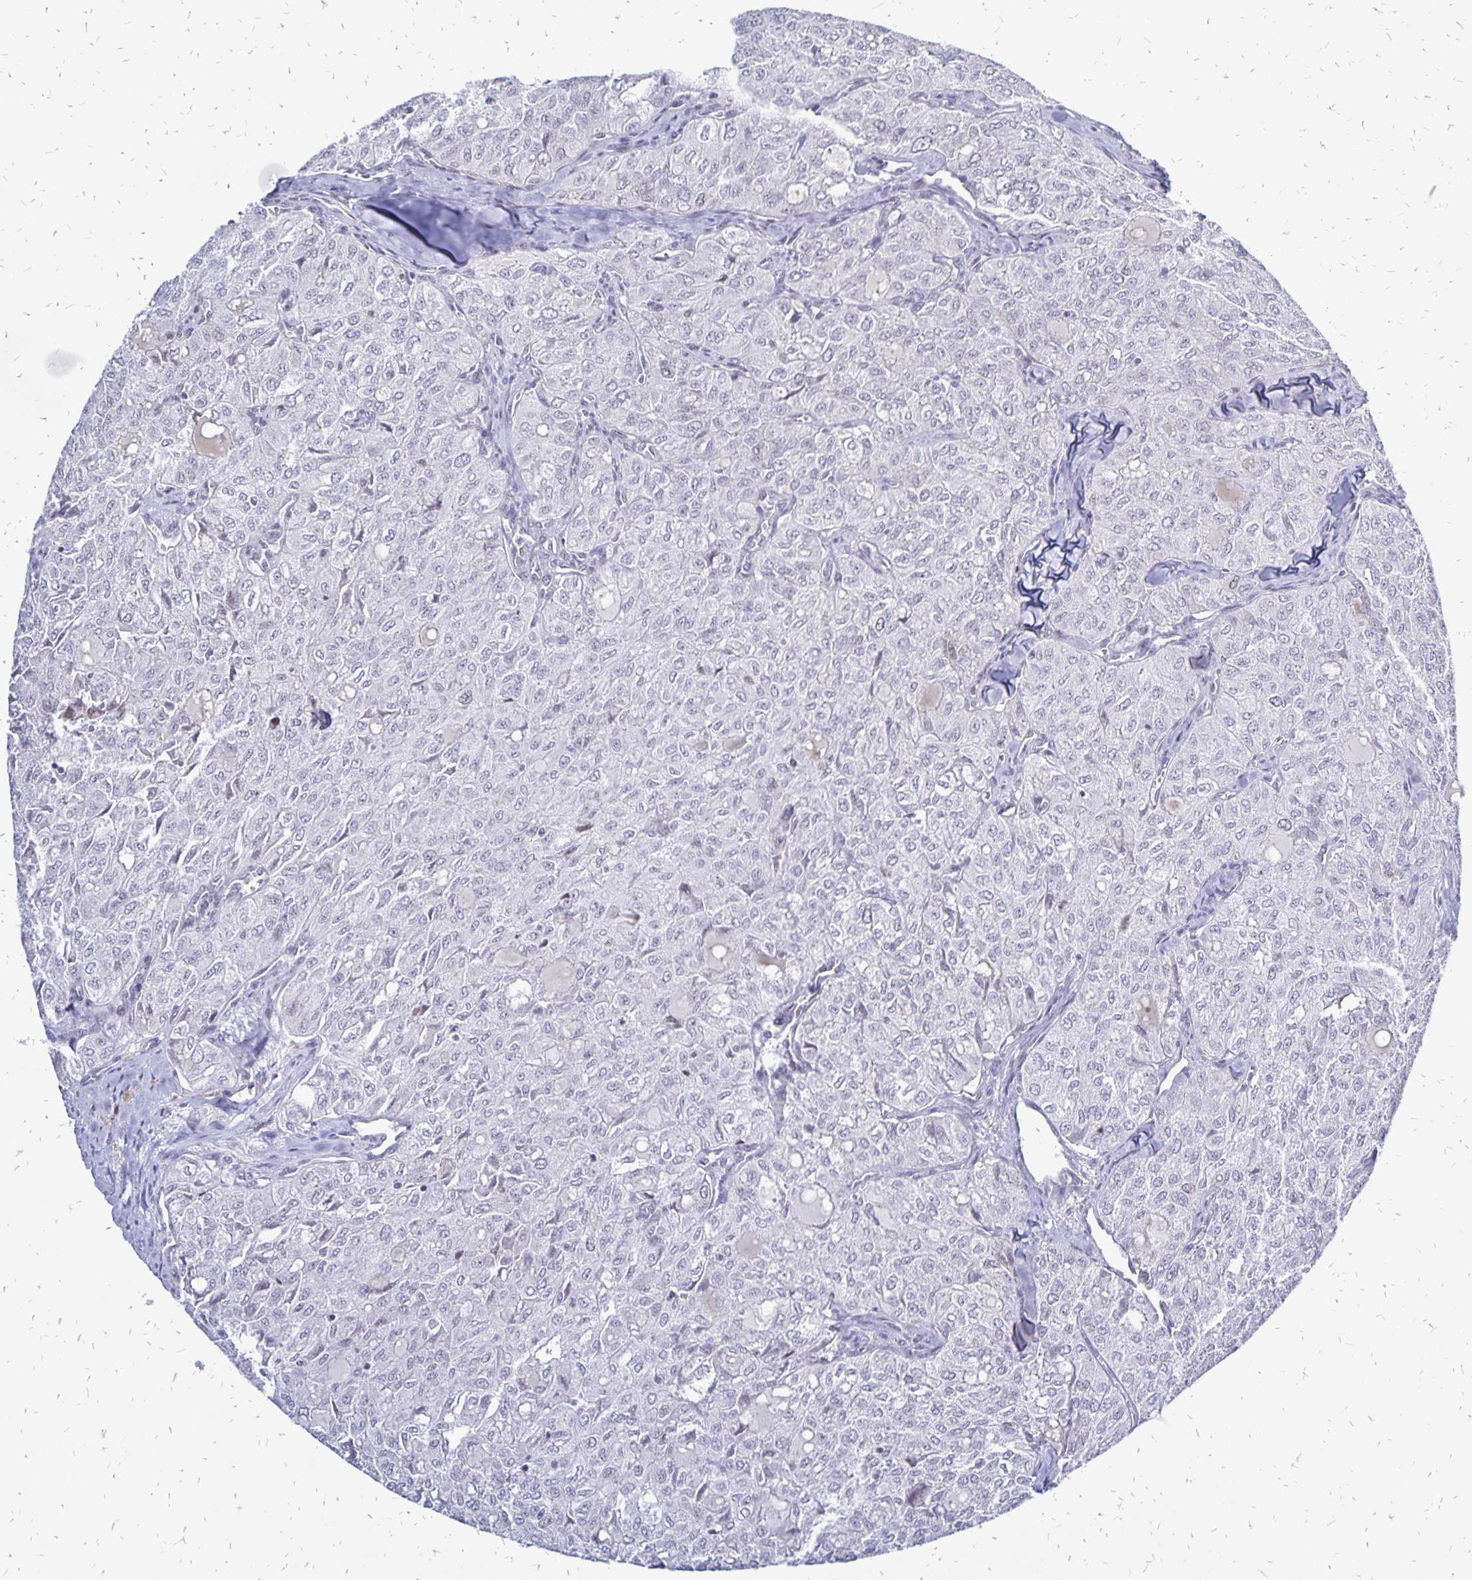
{"staining": {"intensity": "negative", "quantity": "none", "location": "none"}, "tissue": "thyroid cancer", "cell_type": "Tumor cells", "image_type": "cancer", "snomed": [{"axis": "morphology", "description": "Follicular adenoma carcinoma, NOS"}, {"axis": "topography", "description": "Thyroid gland"}], "caption": "A high-resolution photomicrograph shows IHC staining of thyroid cancer (follicular adenoma carcinoma), which shows no significant expression in tumor cells.", "gene": "DCK", "patient": {"sex": "male", "age": 75}}